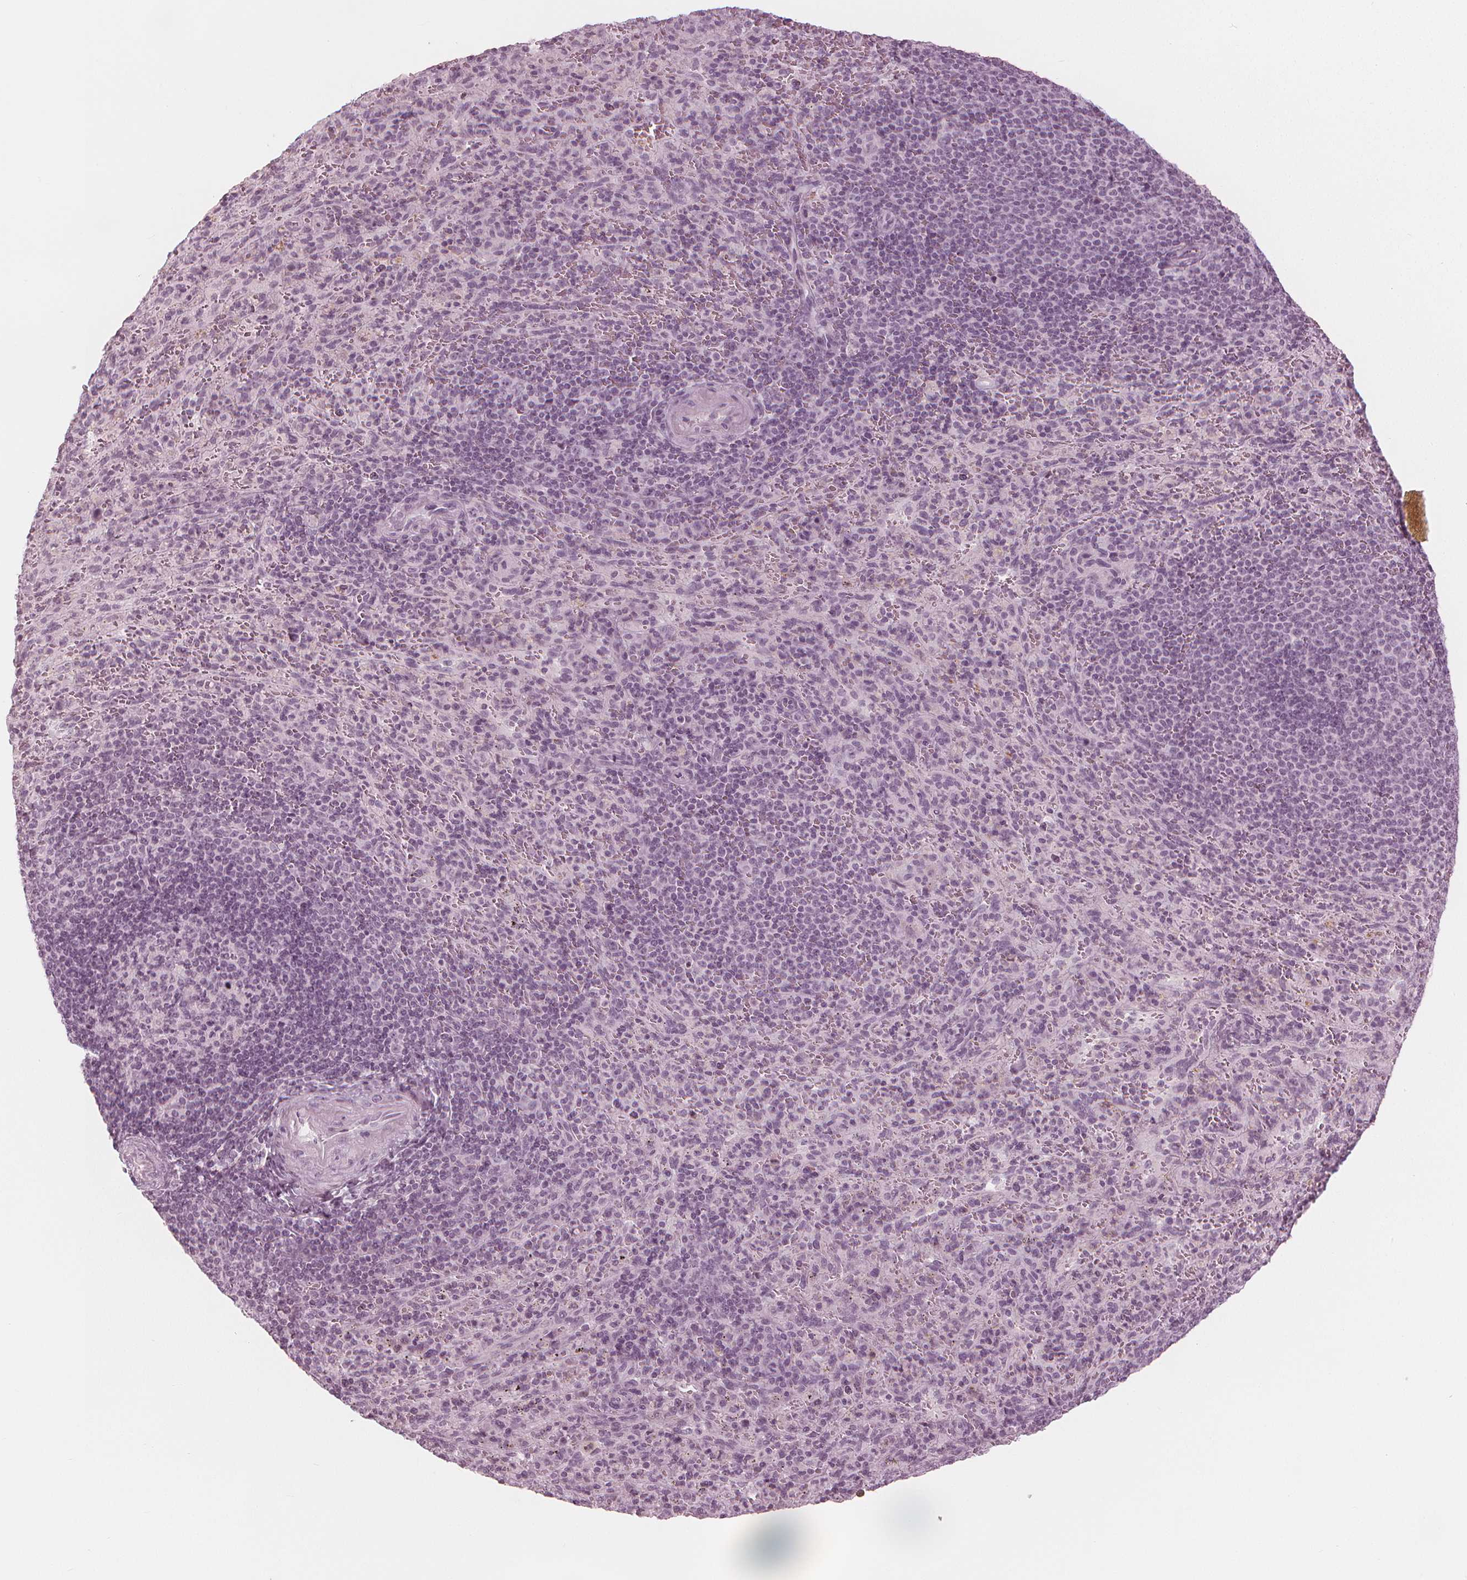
{"staining": {"intensity": "negative", "quantity": "none", "location": "none"}, "tissue": "spleen", "cell_type": "Cells in red pulp", "image_type": "normal", "snomed": [{"axis": "morphology", "description": "Normal tissue, NOS"}, {"axis": "topography", "description": "Spleen"}], "caption": "Human spleen stained for a protein using IHC reveals no expression in cells in red pulp.", "gene": "PAEP", "patient": {"sex": "male", "age": 57}}